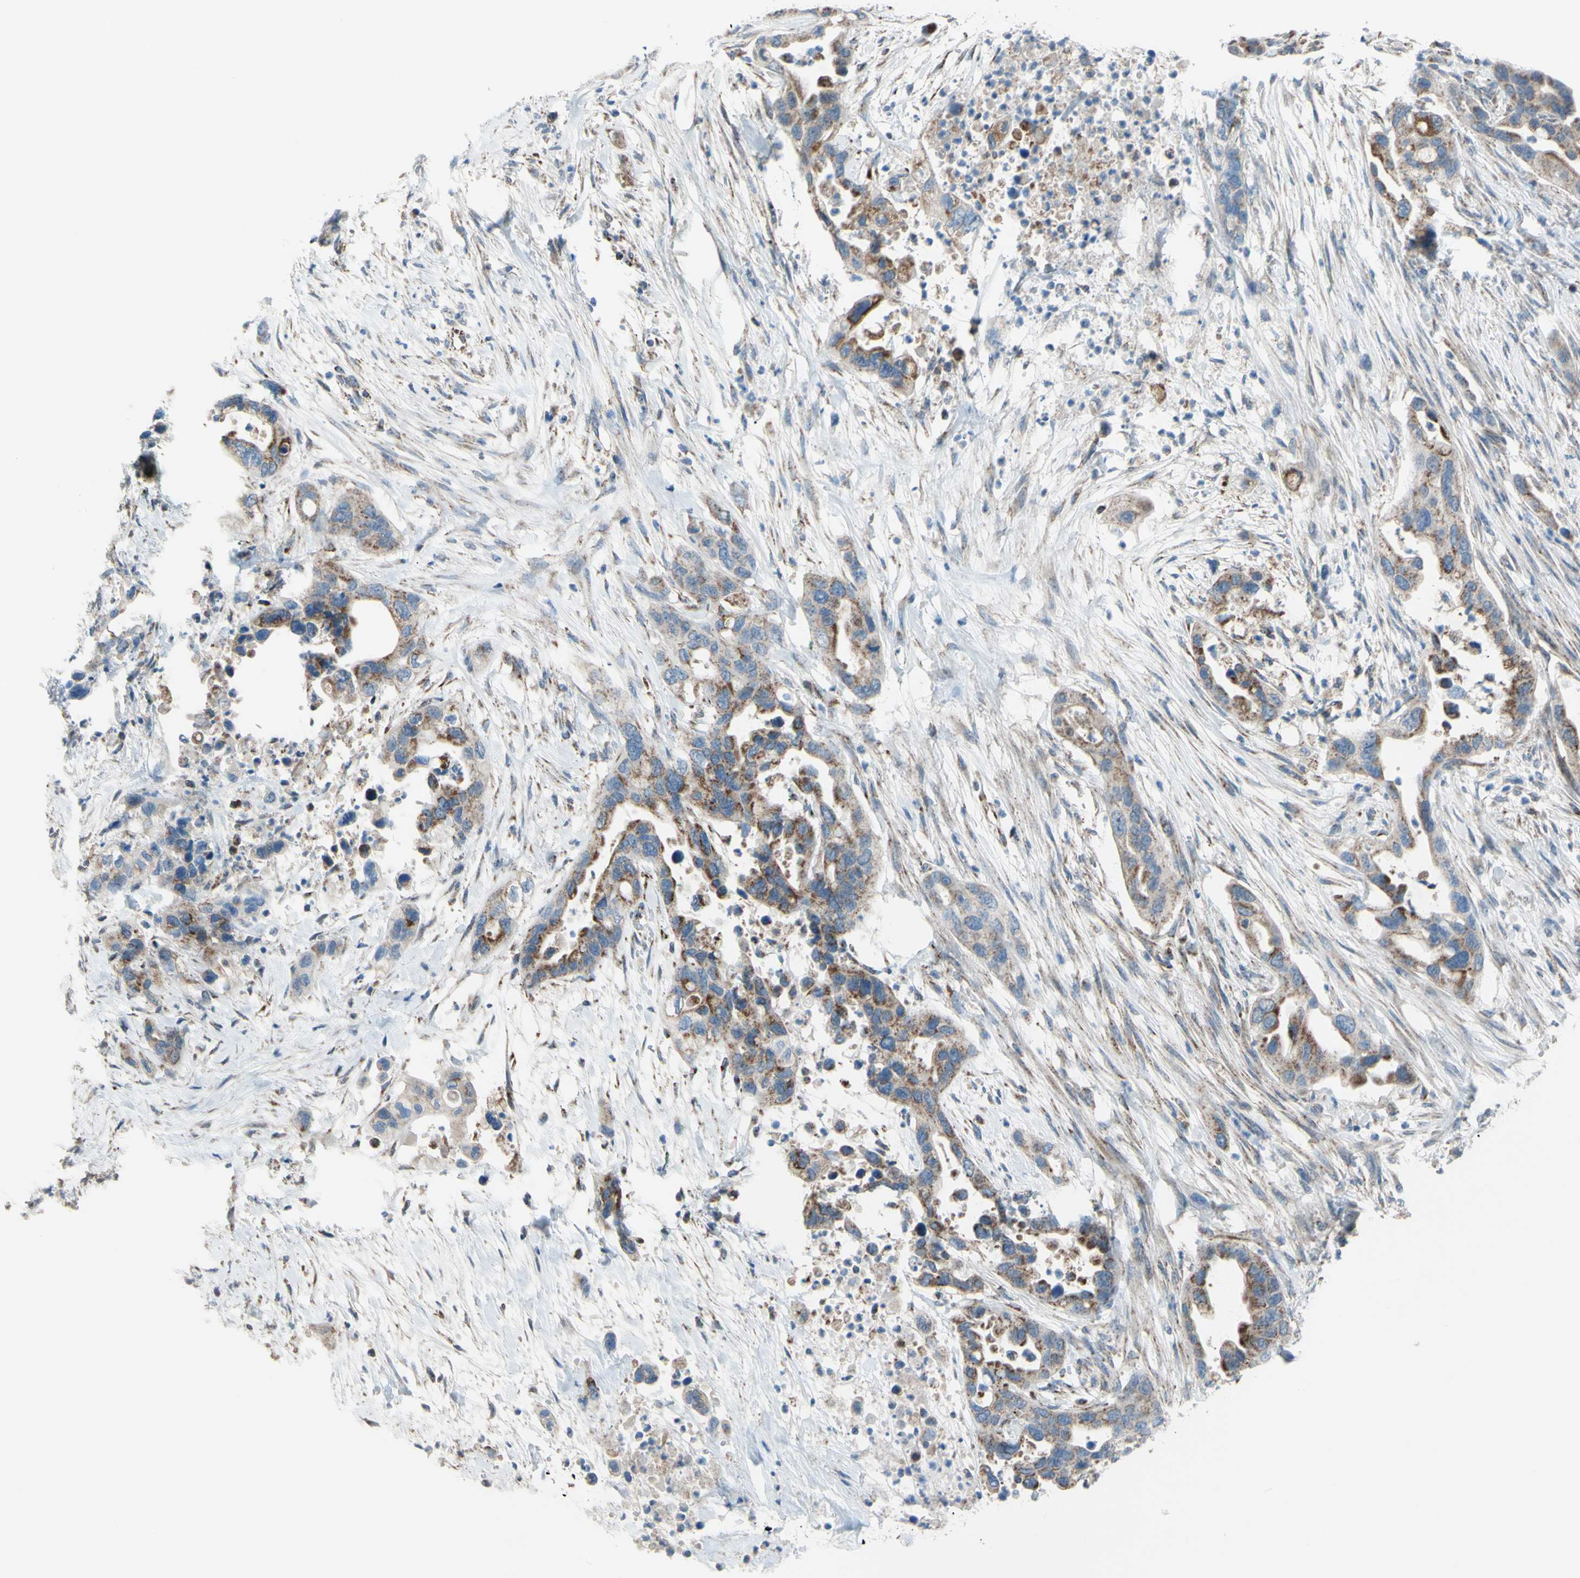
{"staining": {"intensity": "moderate", "quantity": "25%-75%", "location": "cytoplasmic/membranous"}, "tissue": "pancreatic cancer", "cell_type": "Tumor cells", "image_type": "cancer", "snomed": [{"axis": "morphology", "description": "Adenocarcinoma, NOS"}, {"axis": "topography", "description": "Pancreas"}], "caption": "IHC of human pancreatic adenocarcinoma displays medium levels of moderate cytoplasmic/membranous expression in about 25%-75% of tumor cells.", "gene": "GLT8D1", "patient": {"sex": "female", "age": 71}}